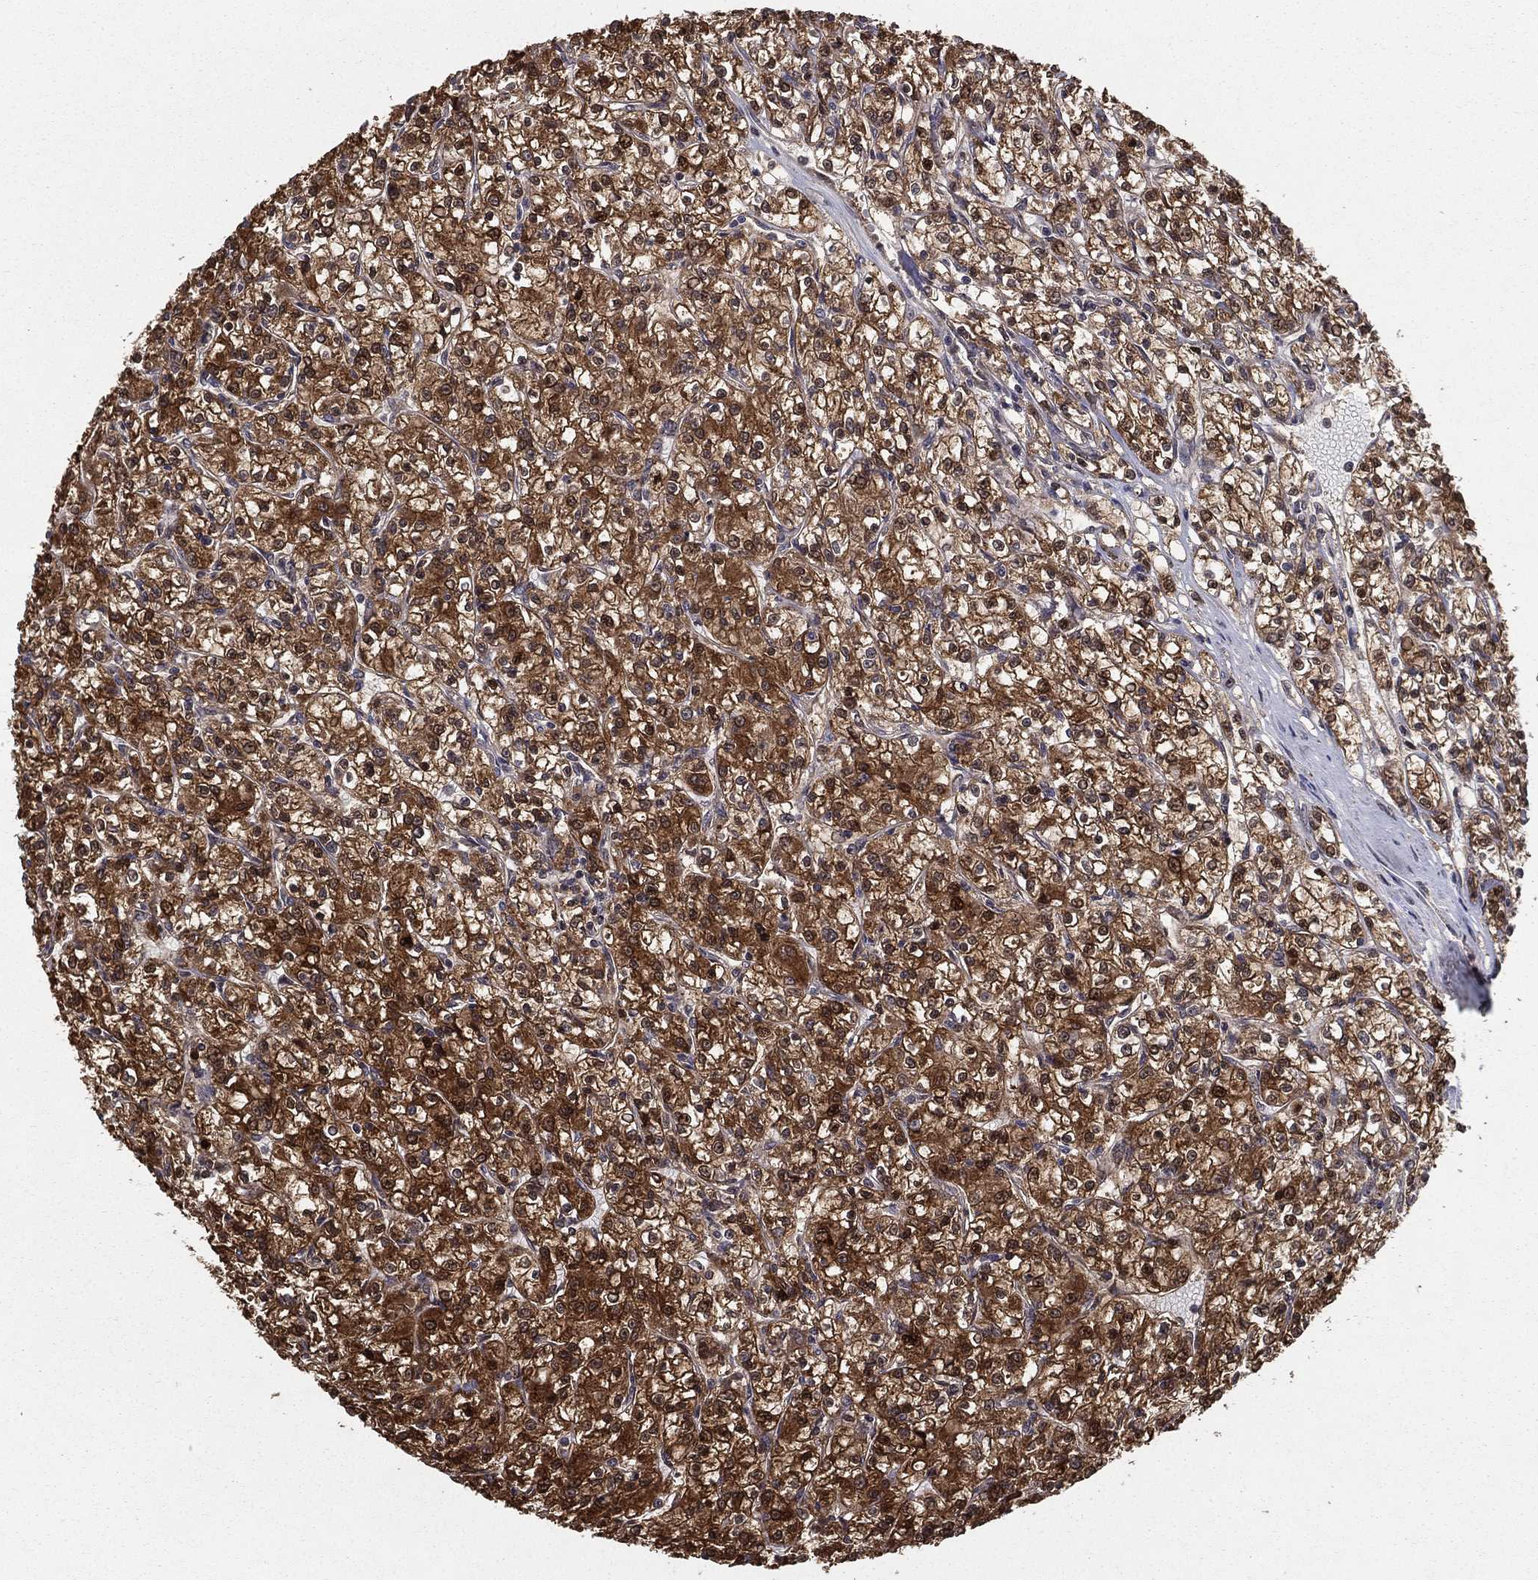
{"staining": {"intensity": "strong", "quantity": ">75%", "location": "cytoplasmic/membranous"}, "tissue": "renal cancer", "cell_type": "Tumor cells", "image_type": "cancer", "snomed": [{"axis": "morphology", "description": "Adenocarcinoma, NOS"}, {"axis": "topography", "description": "Kidney"}], "caption": "Tumor cells exhibit high levels of strong cytoplasmic/membranous positivity in approximately >75% of cells in renal cancer.", "gene": "SLC6A6", "patient": {"sex": "female", "age": 59}}